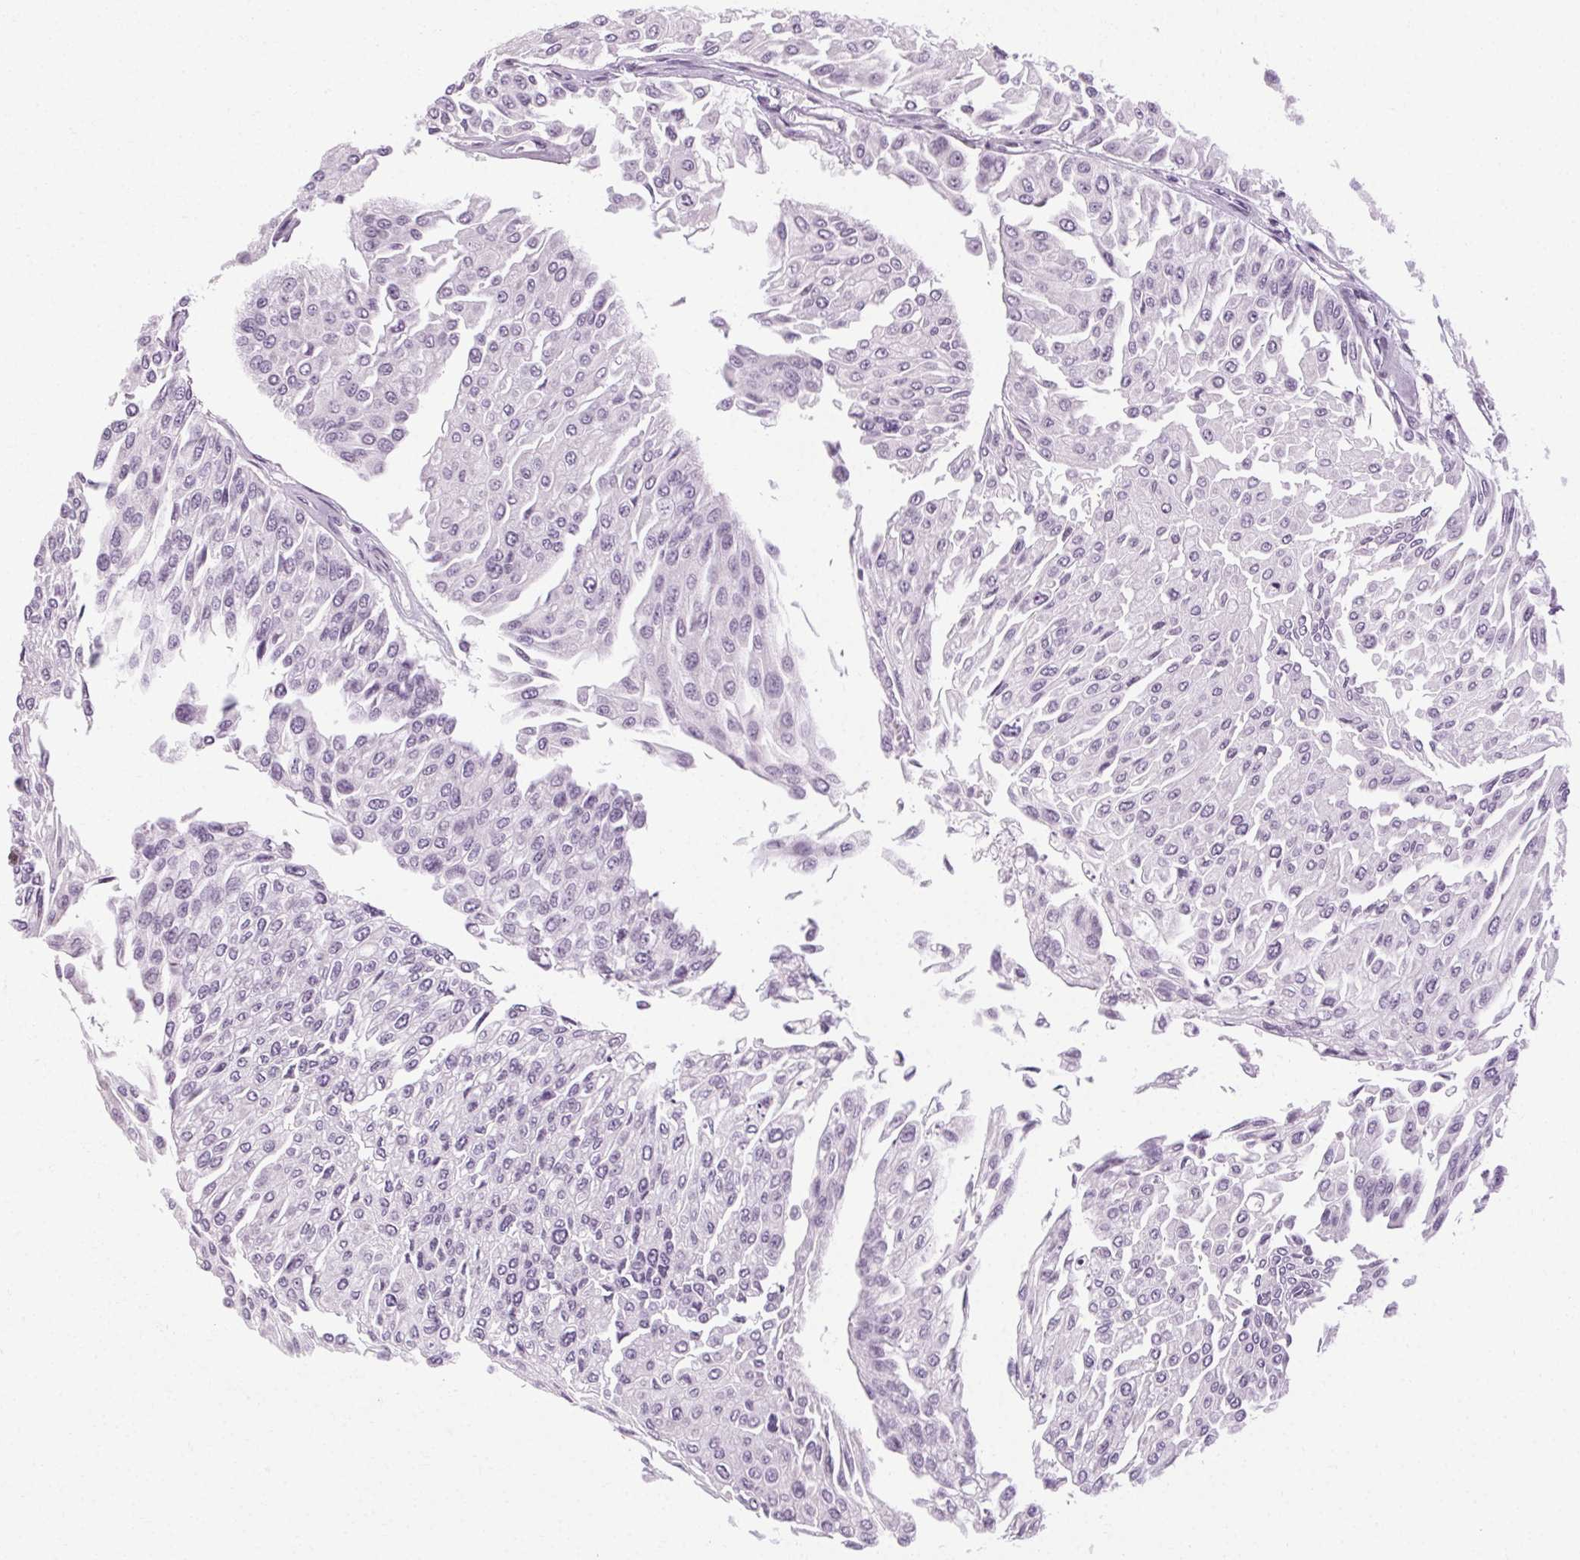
{"staining": {"intensity": "negative", "quantity": "none", "location": "none"}, "tissue": "urothelial cancer", "cell_type": "Tumor cells", "image_type": "cancer", "snomed": [{"axis": "morphology", "description": "Urothelial carcinoma, NOS"}, {"axis": "topography", "description": "Urinary bladder"}], "caption": "High magnification brightfield microscopy of urothelial cancer stained with DAB (brown) and counterstained with hematoxylin (blue): tumor cells show no significant staining. The staining is performed using DAB (3,3'-diaminobenzidine) brown chromogen with nuclei counter-stained in using hematoxylin.", "gene": "POMC", "patient": {"sex": "male", "age": 67}}